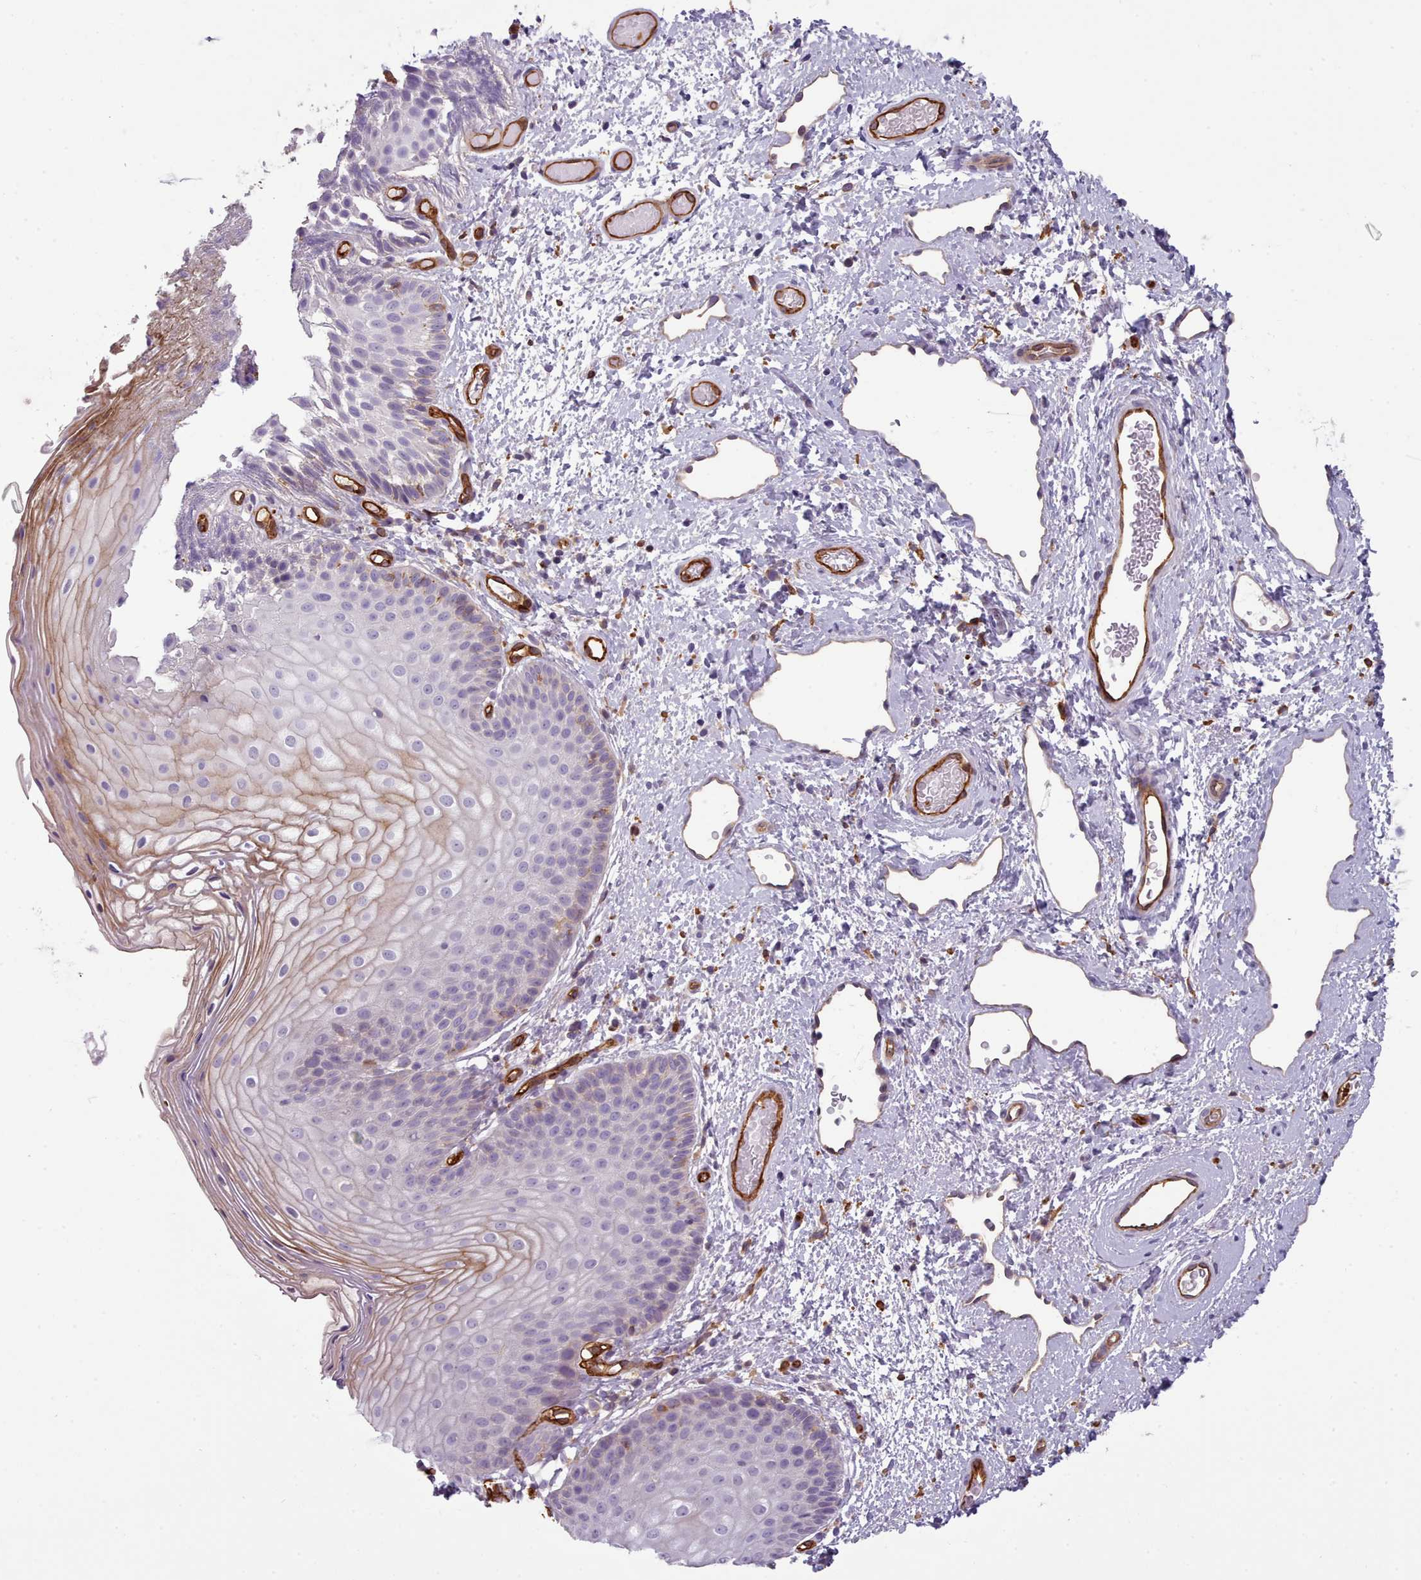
{"staining": {"intensity": "moderate", "quantity": "<25%", "location": "cytoplasmic/membranous"}, "tissue": "skin", "cell_type": "Epidermal cells", "image_type": "normal", "snomed": [{"axis": "morphology", "description": "Normal tissue, NOS"}, {"axis": "topography", "description": "Anal"}], "caption": "Immunohistochemistry photomicrograph of normal skin: human skin stained using immunohistochemistry displays low levels of moderate protein expression localized specifically in the cytoplasmic/membranous of epidermal cells, appearing as a cytoplasmic/membranous brown color.", "gene": "CD300LF", "patient": {"sex": "female", "age": 40}}